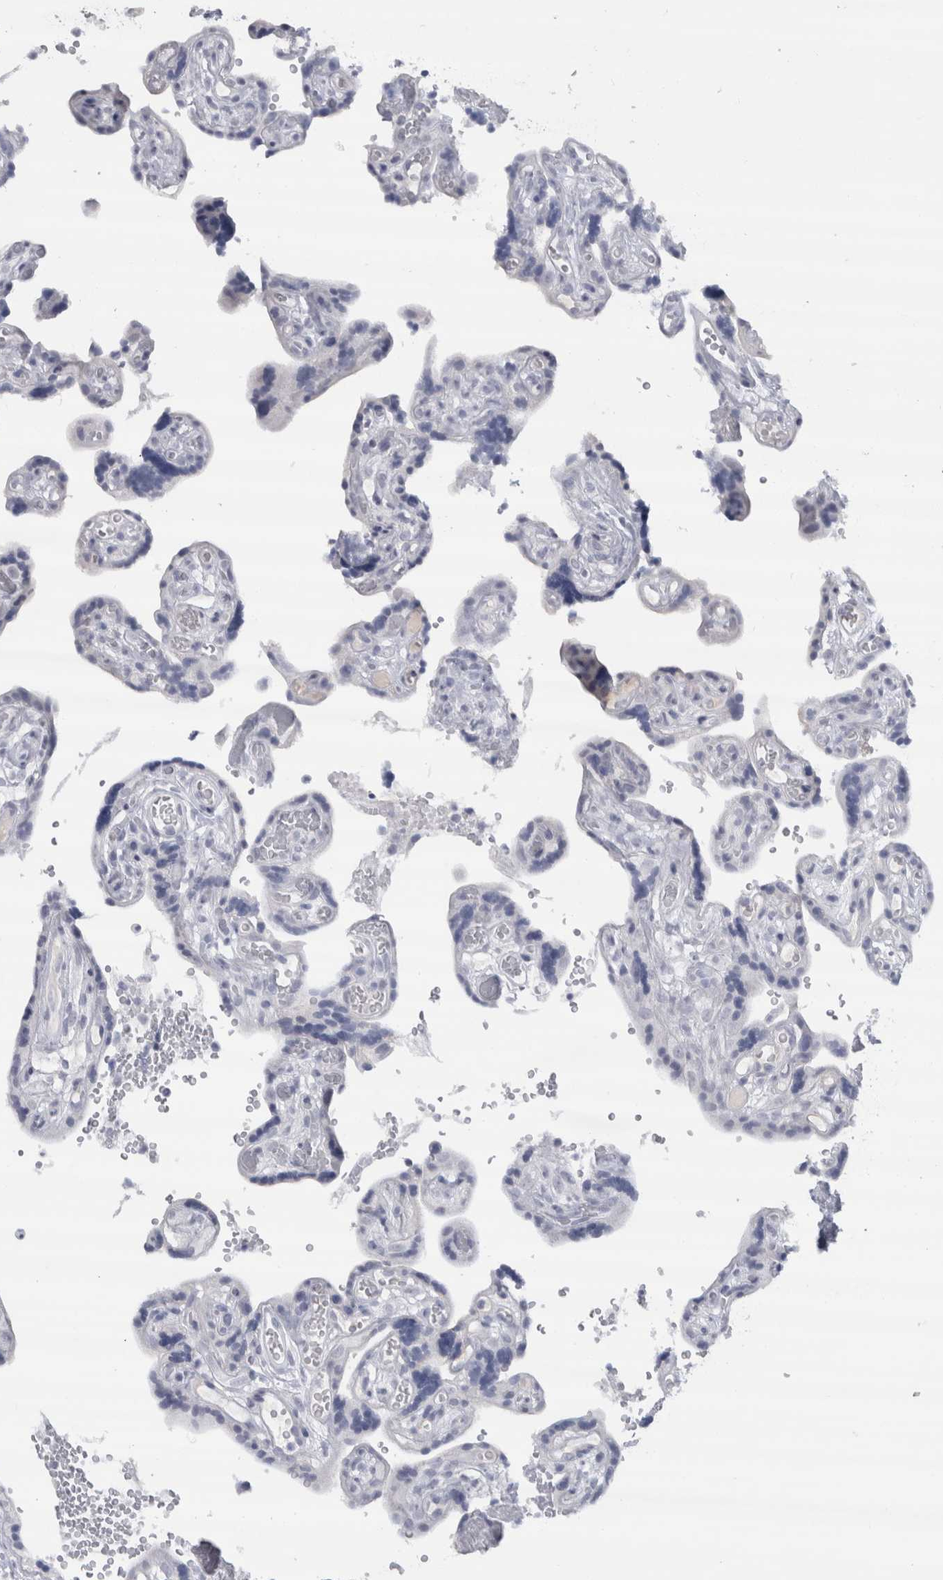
{"staining": {"intensity": "negative", "quantity": "none", "location": "none"}, "tissue": "placenta", "cell_type": "Decidual cells", "image_type": "normal", "snomed": [{"axis": "morphology", "description": "Normal tissue, NOS"}, {"axis": "topography", "description": "Placenta"}], "caption": "This is a photomicrograph of immunohistochemistry staining of benign placenta, which shows no positivity in decidual cells. (Stains: DAB immunohistochemistry (IHC) with hematoxylin counter stain, Microscopy: brightfield microscopy at high magnification).", "gene": "CDH17", "patient": {"sex": "female", "age": 30}}